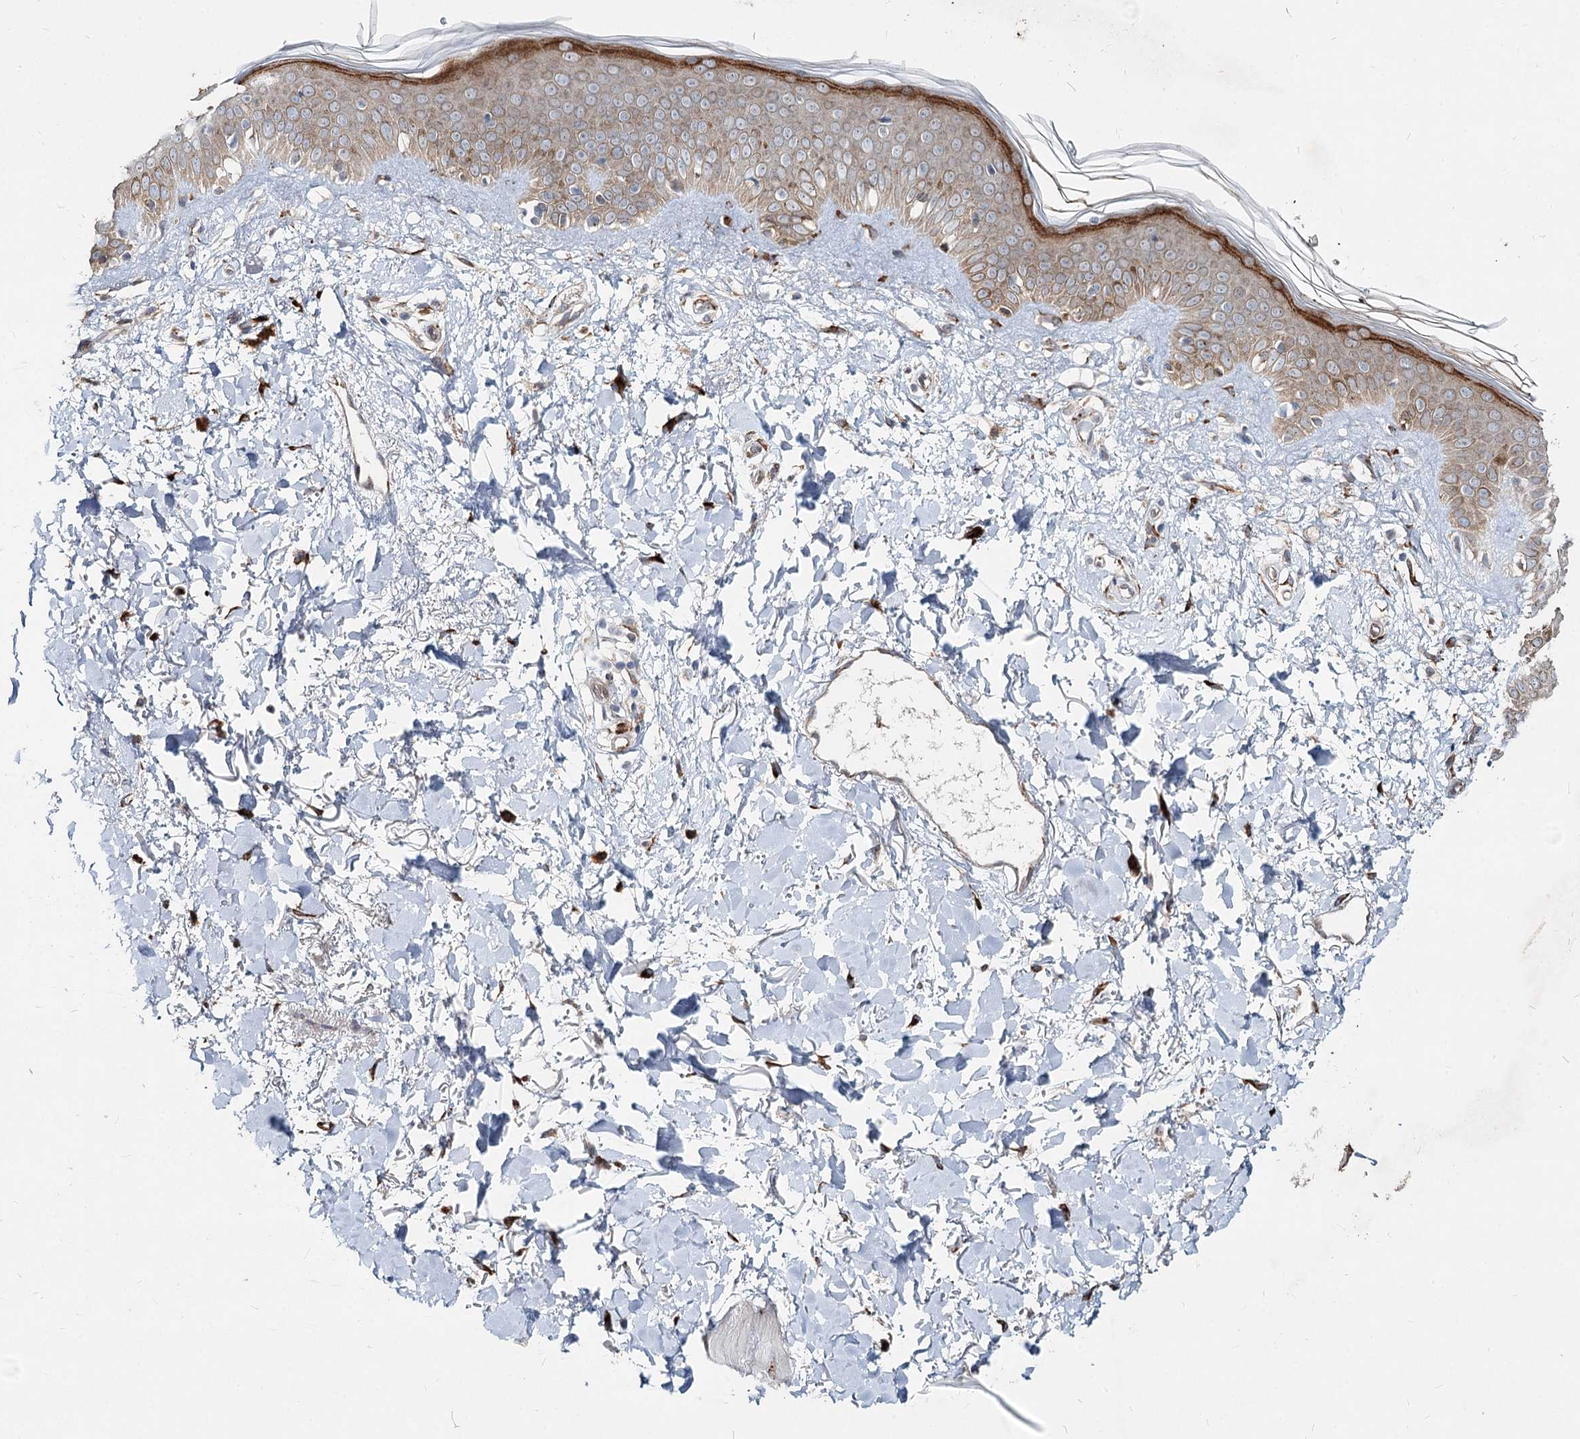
{"staining": {"intensity": "strong", "quantity": ">75%", "location": "cytoplasmic/membranous"}, "tissue": "skin", "cell_type": "Fibroblasts", "image_type": "normal", "snomed": [{"axis": "morphology", "description": "Normal tissue, NOS"}, {"axis": "topography", "description": "Skin"}], "caption": "Immunohistochemical staining of benign human skin demonstrates high levels of strong cytoplasmic/membranous staining in approximately >75% of fibroblasts.", "gene": "SPART", "patient": {"sex": "female", "age": 58}}